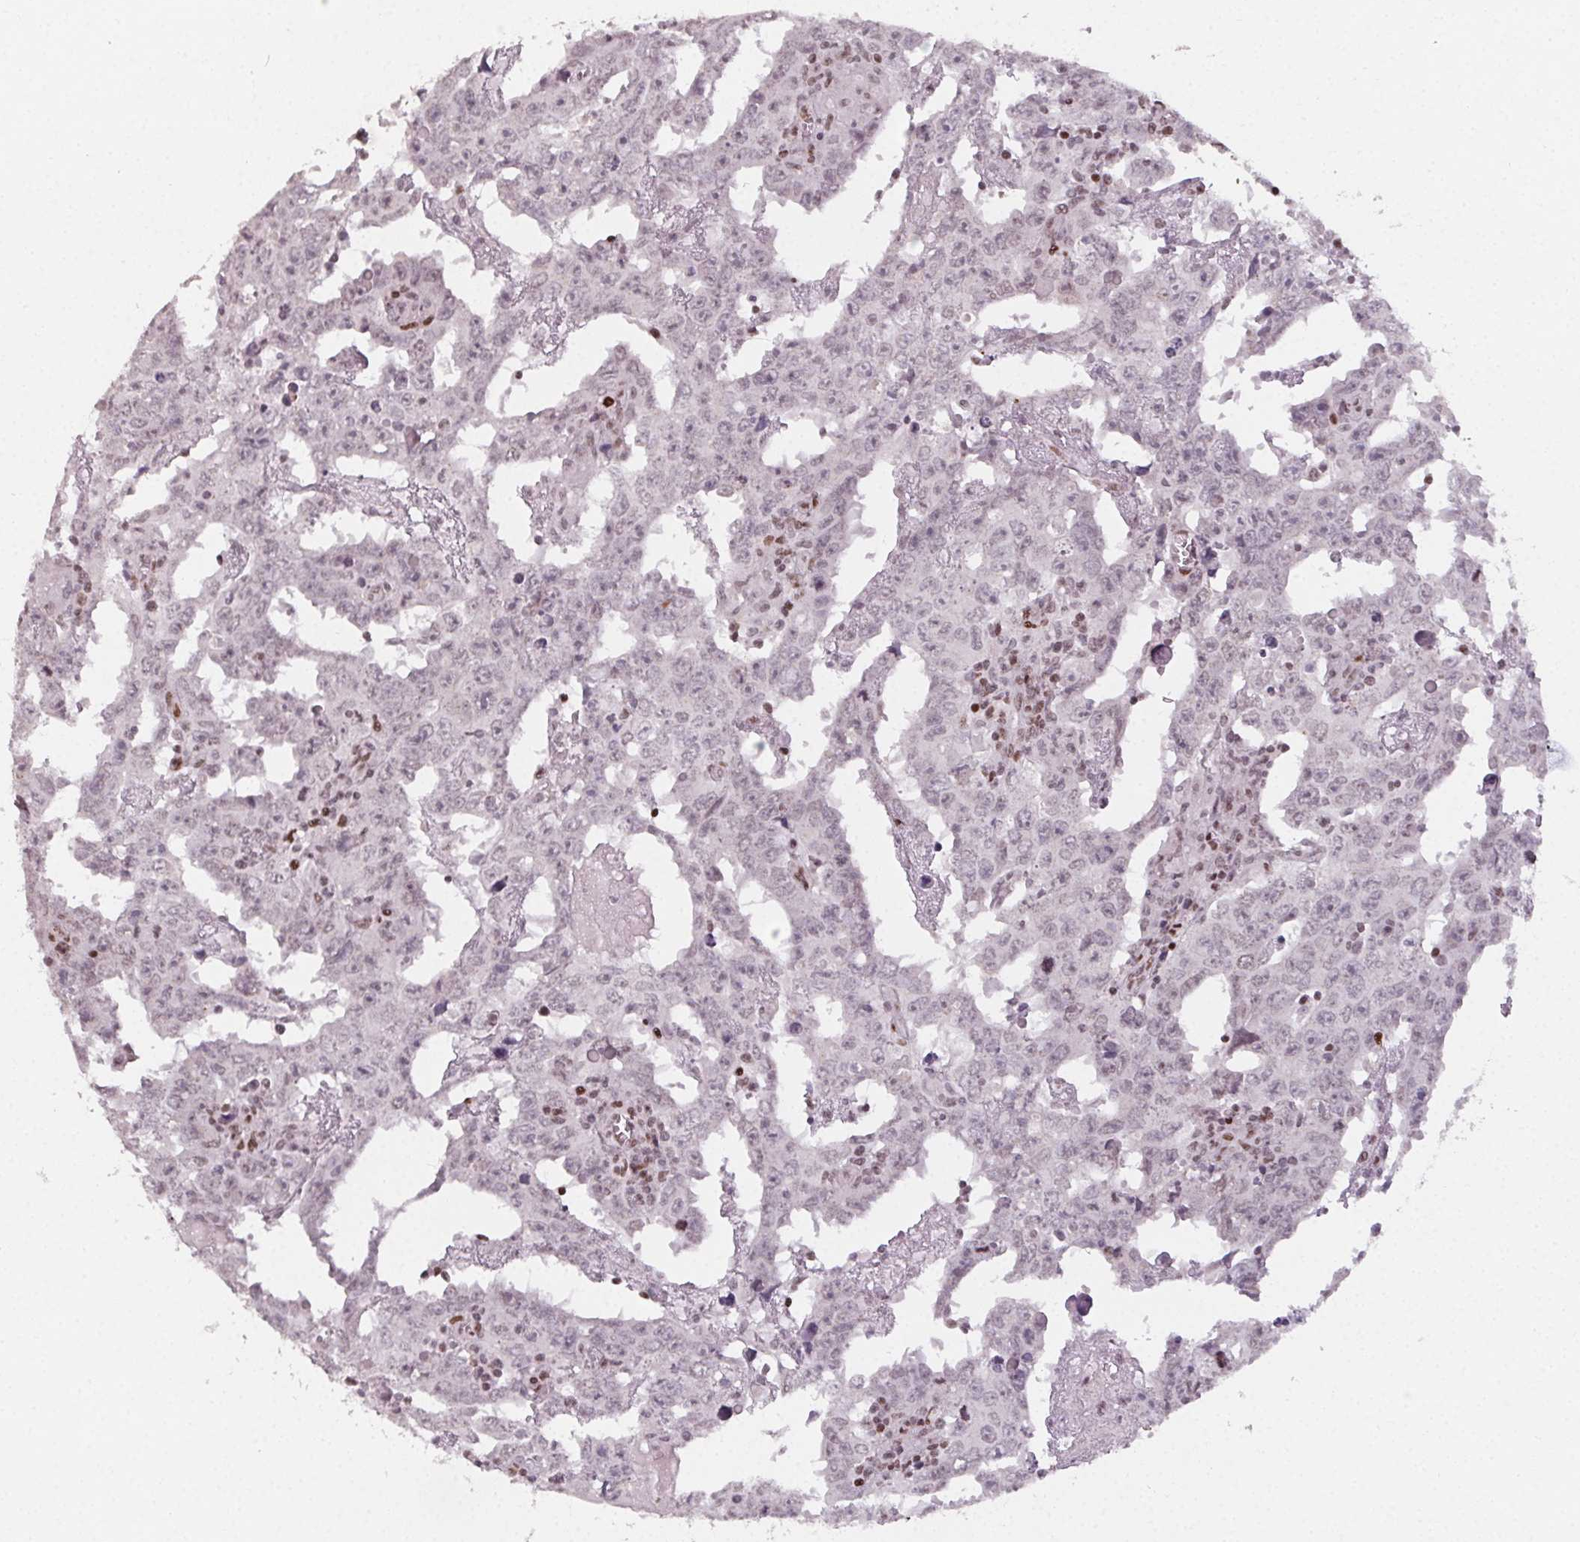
{"staining": {"intensity": "negative", "quantity": "none", "location": "none"}, "tissue": "testis cancer", "cell_type": "Tumor cells", "image_type": "cancer", "snomed": [{"axis": "morphology", "description": "Carcinoma, Embryonal, NOS"}, {"axis": "topography", "description": "Testis"}], "caption": "An IHC image of testis embryonal carcinoma is shown. There is no staining in tumor cells of testis embryonal carcinoma.", "gene": "KMT2A", "patient": {"sex": "male", "age": 22}}